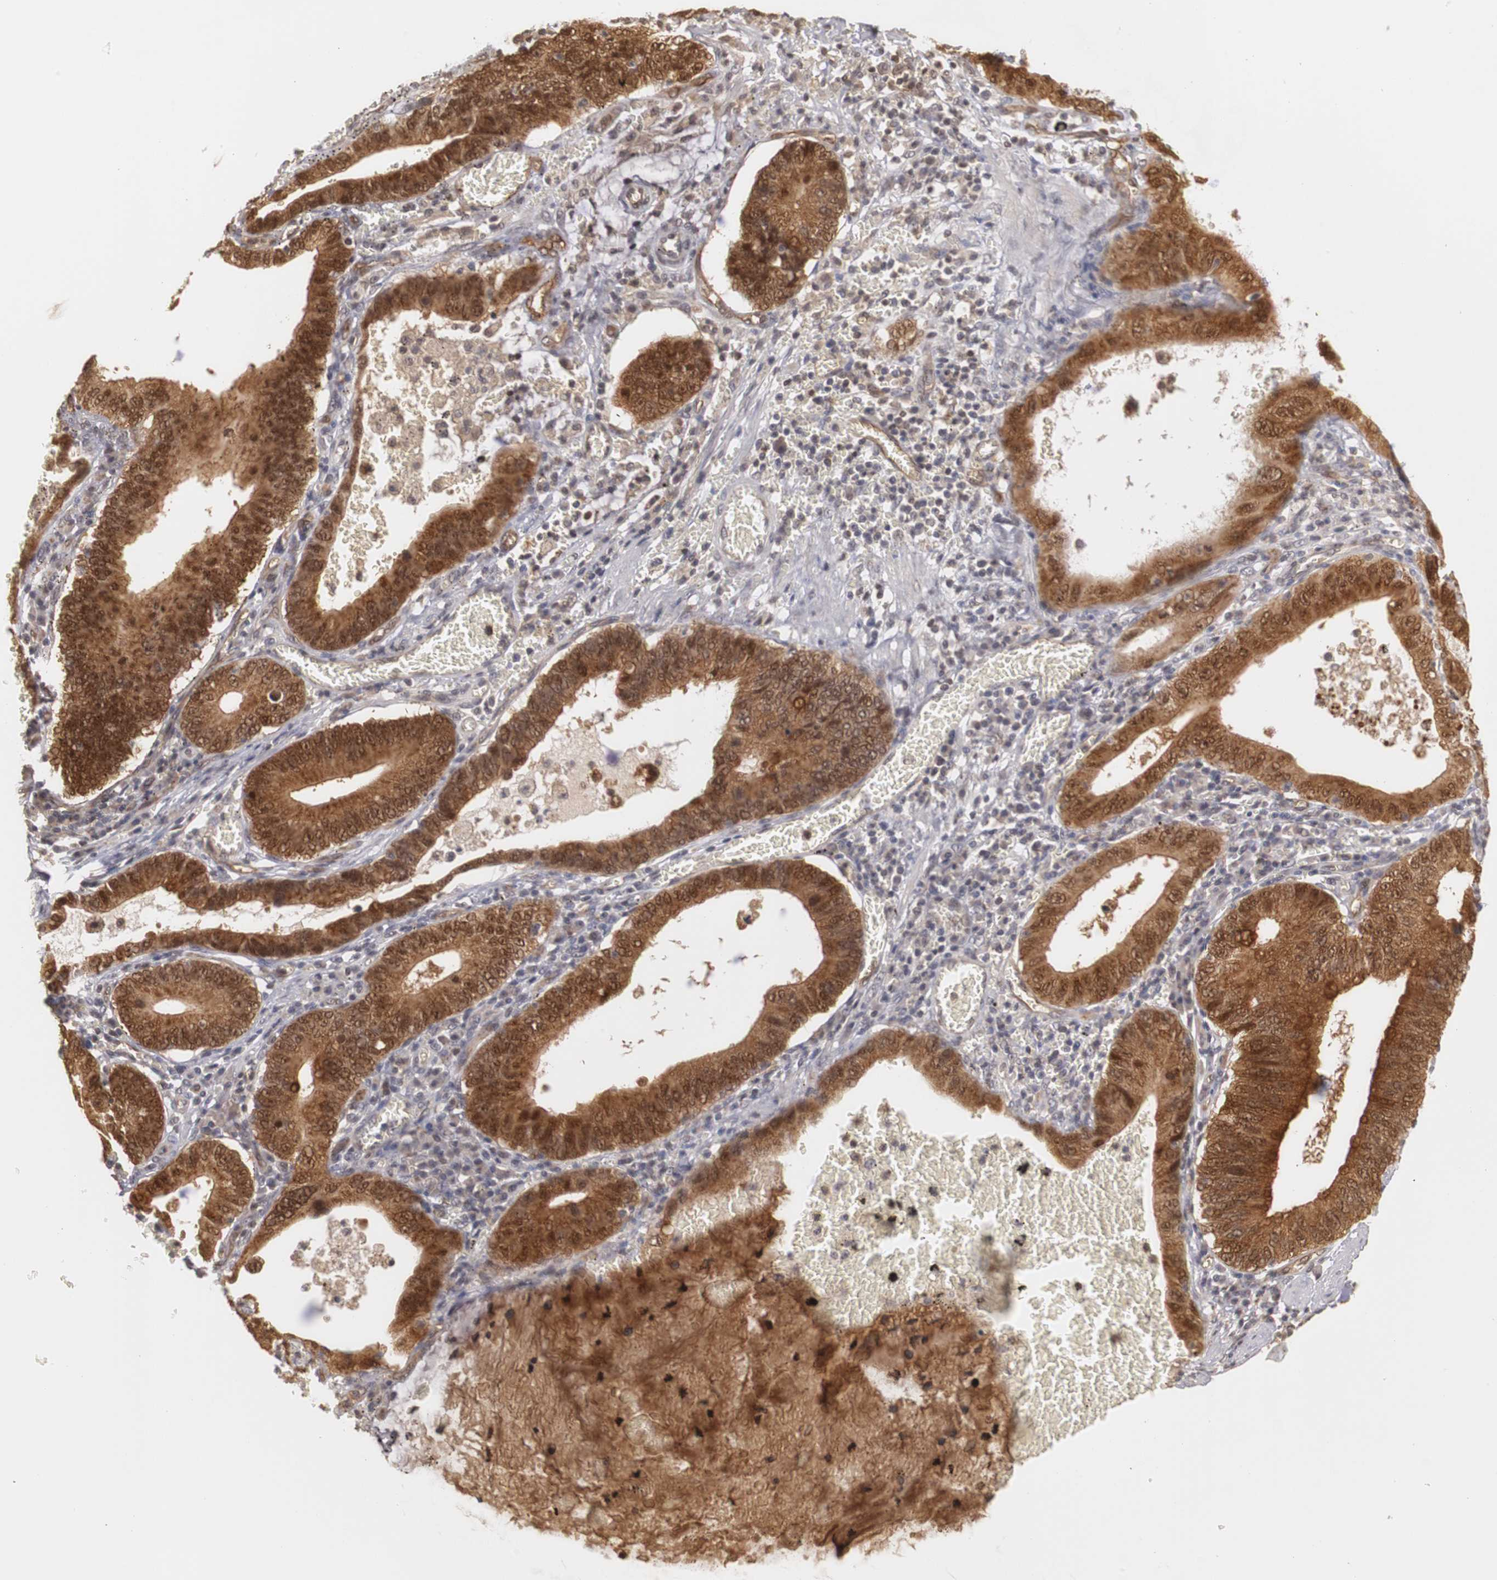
{"staining": {"intensity": "strong", "quantity": ">75%", "location": "cytoplasmic/membranous,nuclear"}, "tissue": "stomach cancer", "cell_type": "Tumor cells", "image_type": "cancer", "snomed": [{"axis": "morphology", "description": "Adenocarcinoma, NOS"}, {"axis": "topography", "description": "Stomach"}, {"axis": "topography", "description": "Gastric cardia"}], "caption": "Protein analysis of adenocarcinoma (stomach) tissue displays strong cytoplasmic/membranous and nuclear expression in about >75% of tumor cells. The staining is performed using DAB brown chromogen to label protein expression. The nuclei are counter-stained blue using hematoxylin.", "gene": "PLEKHA1", "patient": {"sex": "male", "age": 59}}